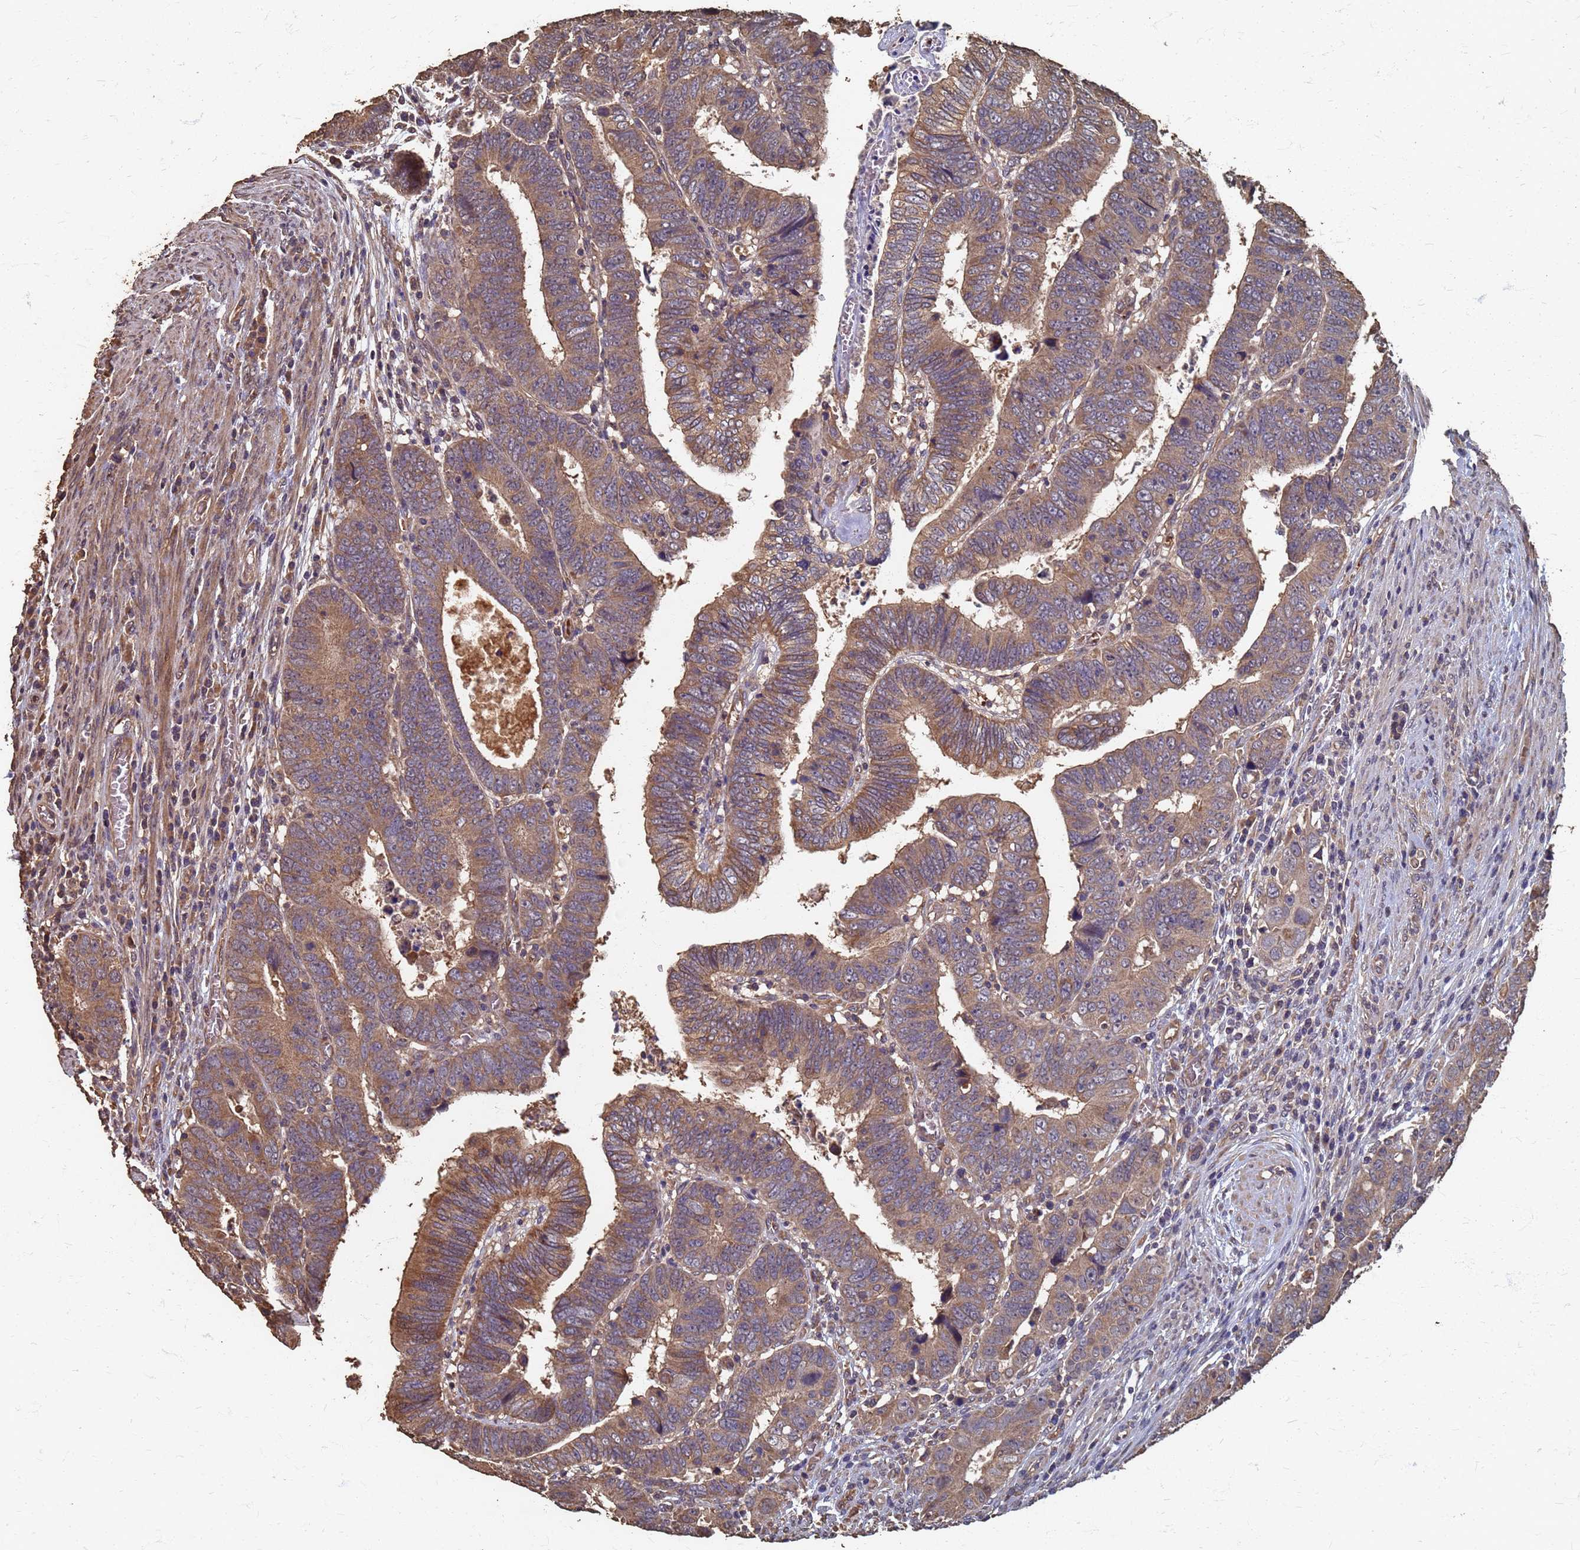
{"staining": {"intensity": "moderate", "quantity": ">75%", "location": "cytoplasmic/membranous"}, "tissue": "colorectal cancer", "cell_type": "Tumor cells", "image_type": "cancer", "snomed": [{"axis": "morphology", "description": "Normal tissue, NOS"}, {"axis": "morphology", "description": "Adenocarcinoma, NOS"}, {"axis": "topography", "description": "Rectum"}], "caption": "Protein analysis of colorectal cancer (adenocarcinoma) tissue displays moderate cytoplasmic/membranous staining in about >75% of tumor cells.", "gene": "DPH5", "patient": {"sex": "female", "age": 65}}